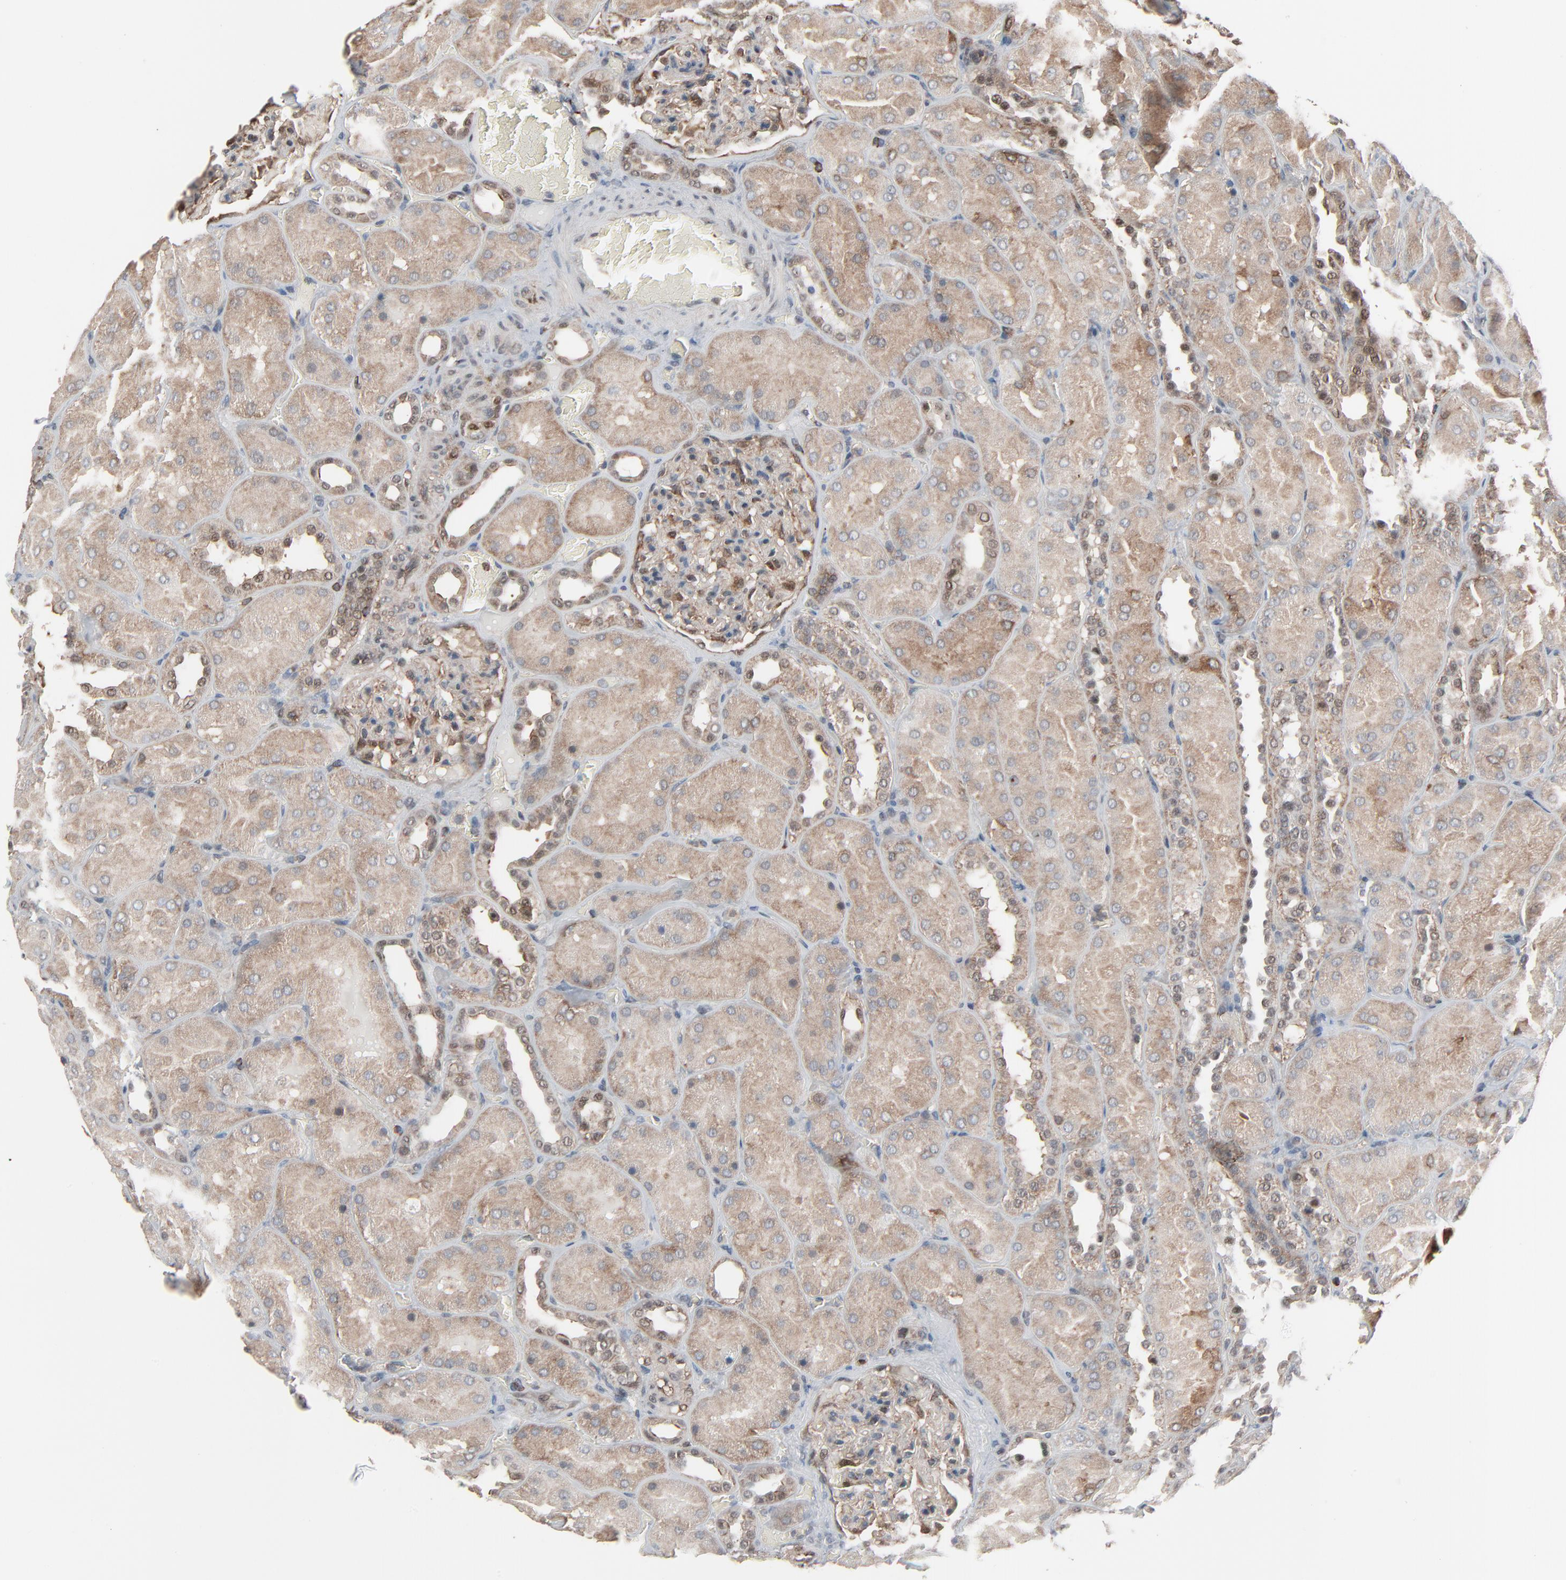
{"staining": {"intensity": "weak", "quantity": "<25%", "location": "cytoplasmic/membranous,nuclear"}, "tissue": "kidney", "cell_type": "Cells in glomeruli", "image_type": "normal", "snomed": [{"axis": "morphology", "description": "Normal tissue, NOS"}, {"axis": "topography", "description": "Kidney"}], "caption": "Benign kidney was stained to show a protein in brown. There is no significant positivity in cells in glomeruli. (Brightfield microscopy of DAB IHC at high magnification).", "gene": "OPTN", "patient": {"sex": "male", "age": 28}}